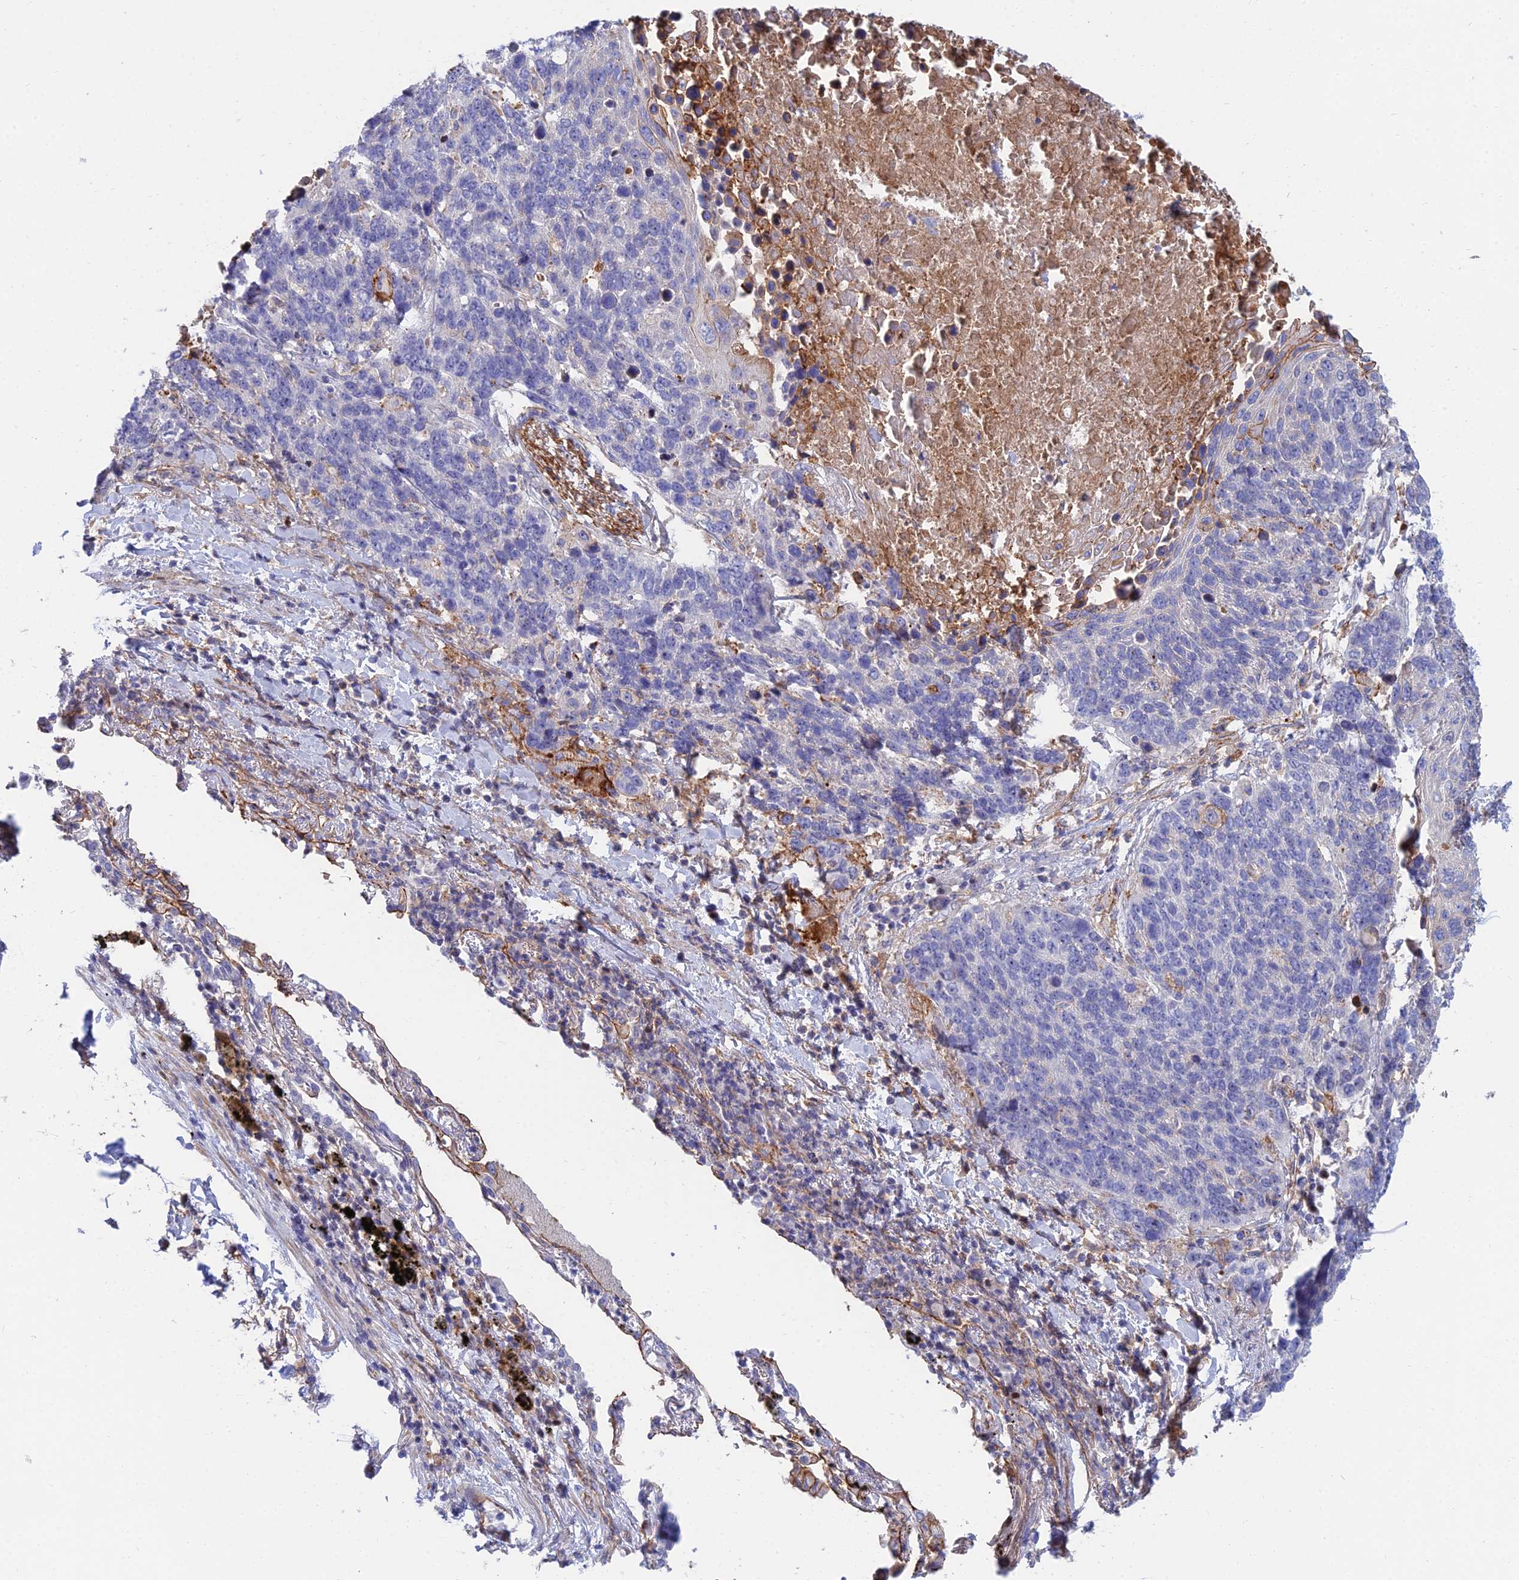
{"staining": {"intensity": "negative", "quantity": "none", "location": "none"}, "tissue": "lung cancer", "cell_type": "Tumor cells", "image_type": "cancer", "snomed": [{"axis": "morphology", "description": "Squamous cell carcinoma, NOS"}, {"axis": "topography", "description": "Lung"}], "caption": "Tumor cells are negative for protein expression in human lung cancer.", "gene": "TRIM43B", "patient": {"sex": "male", "age": 66}}